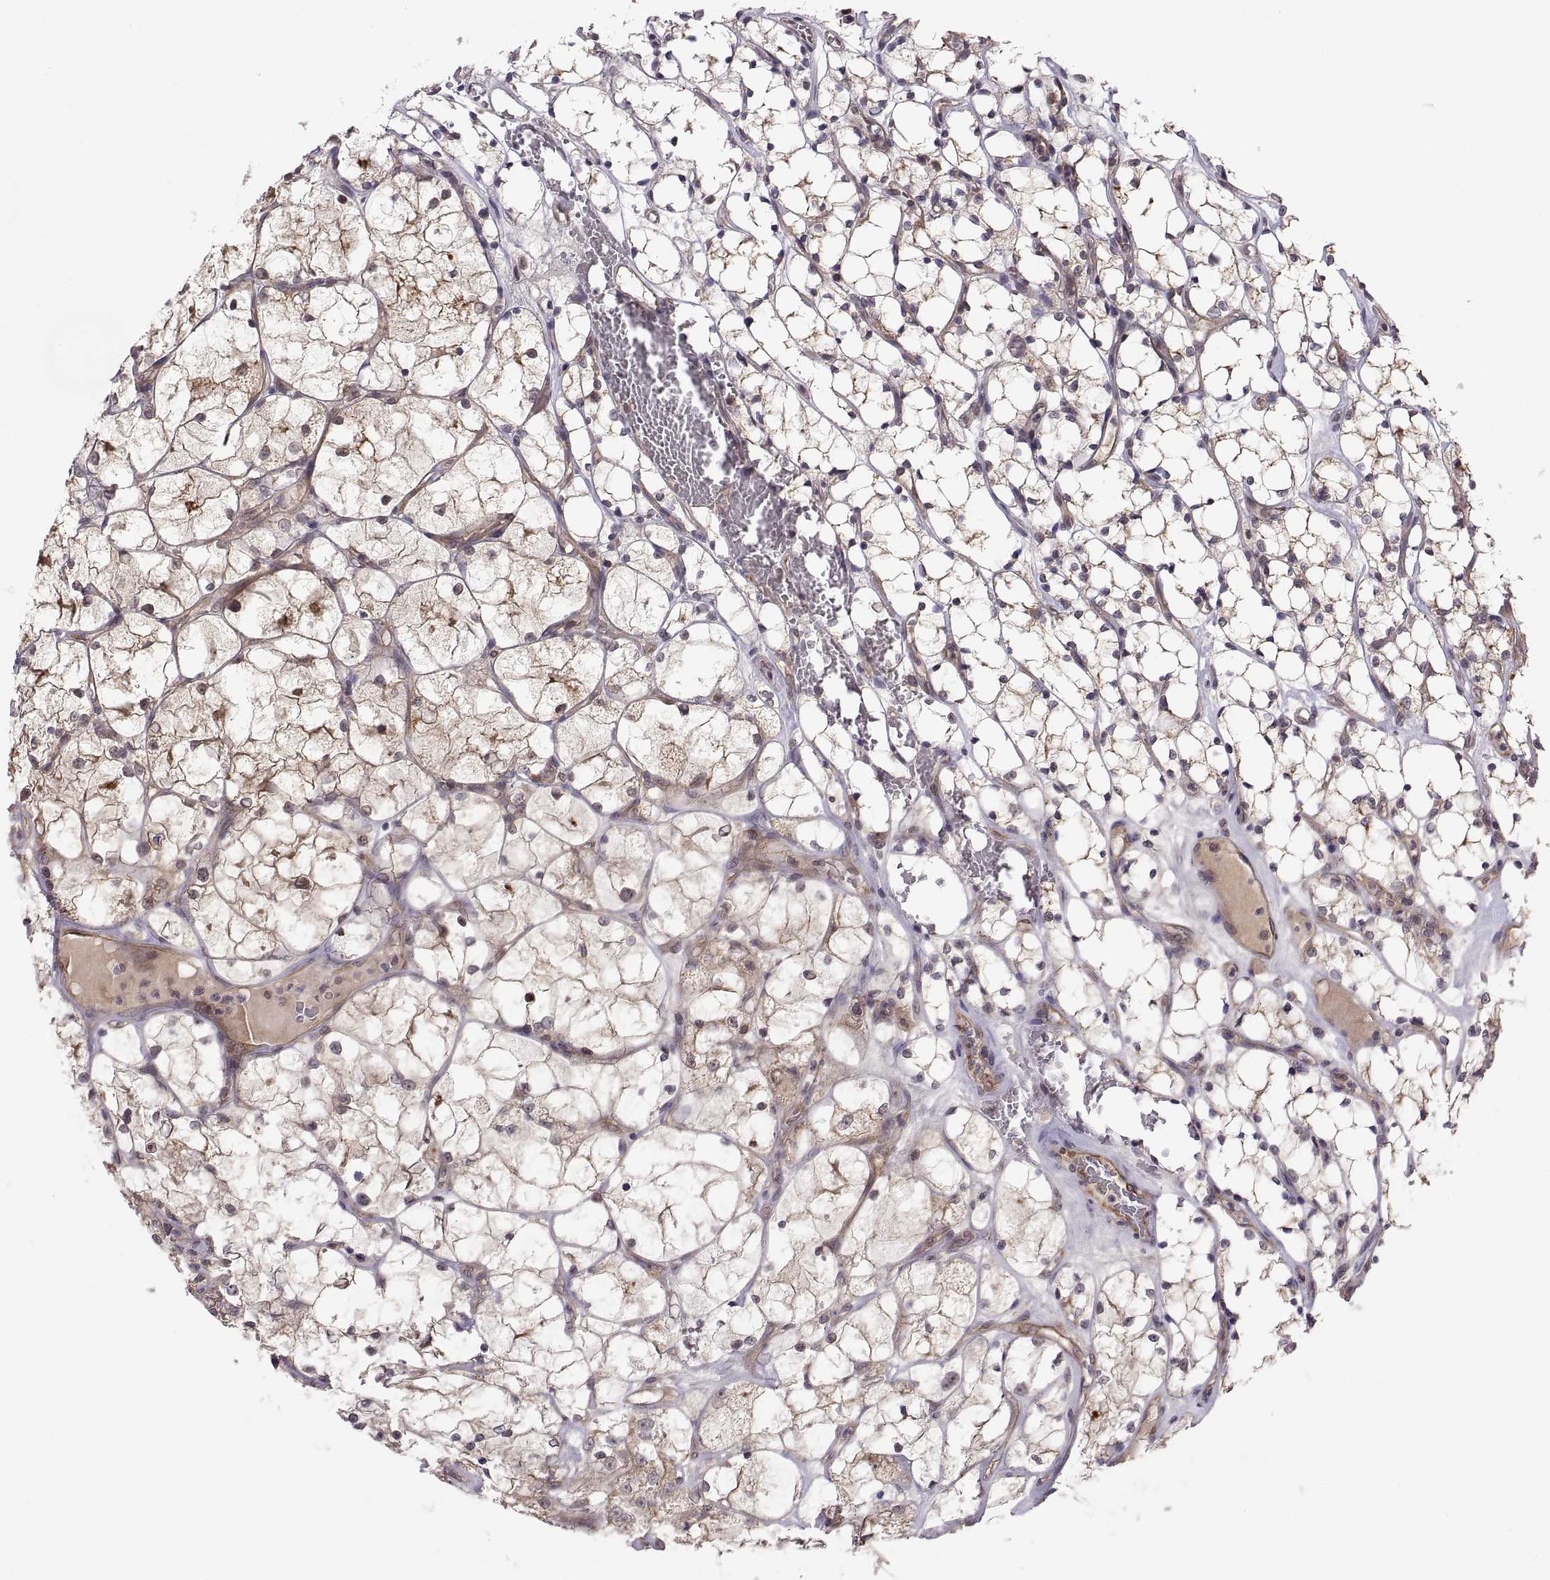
{"staining": {"intensity": "moderate", "quantity": "25%-75%", "location": "cytoplasmic/membranous"}, "tissue": "renal cancer", "cell_type": "Tumor cells", "image_type": "cancer", "snomed": [{"axis": "morphology", "description": "Adenocarcinoma, NOS"}, {"axis": "topography", "description": "Kidney"}], "caption": "Immunohistochemical staining of renal cancer displays moderate cytoplasmic/membranous protein staining in about 25%-75% of tumor cells.", "gene": "ABL2", "patient": {"sex": "female", "age": 69}}